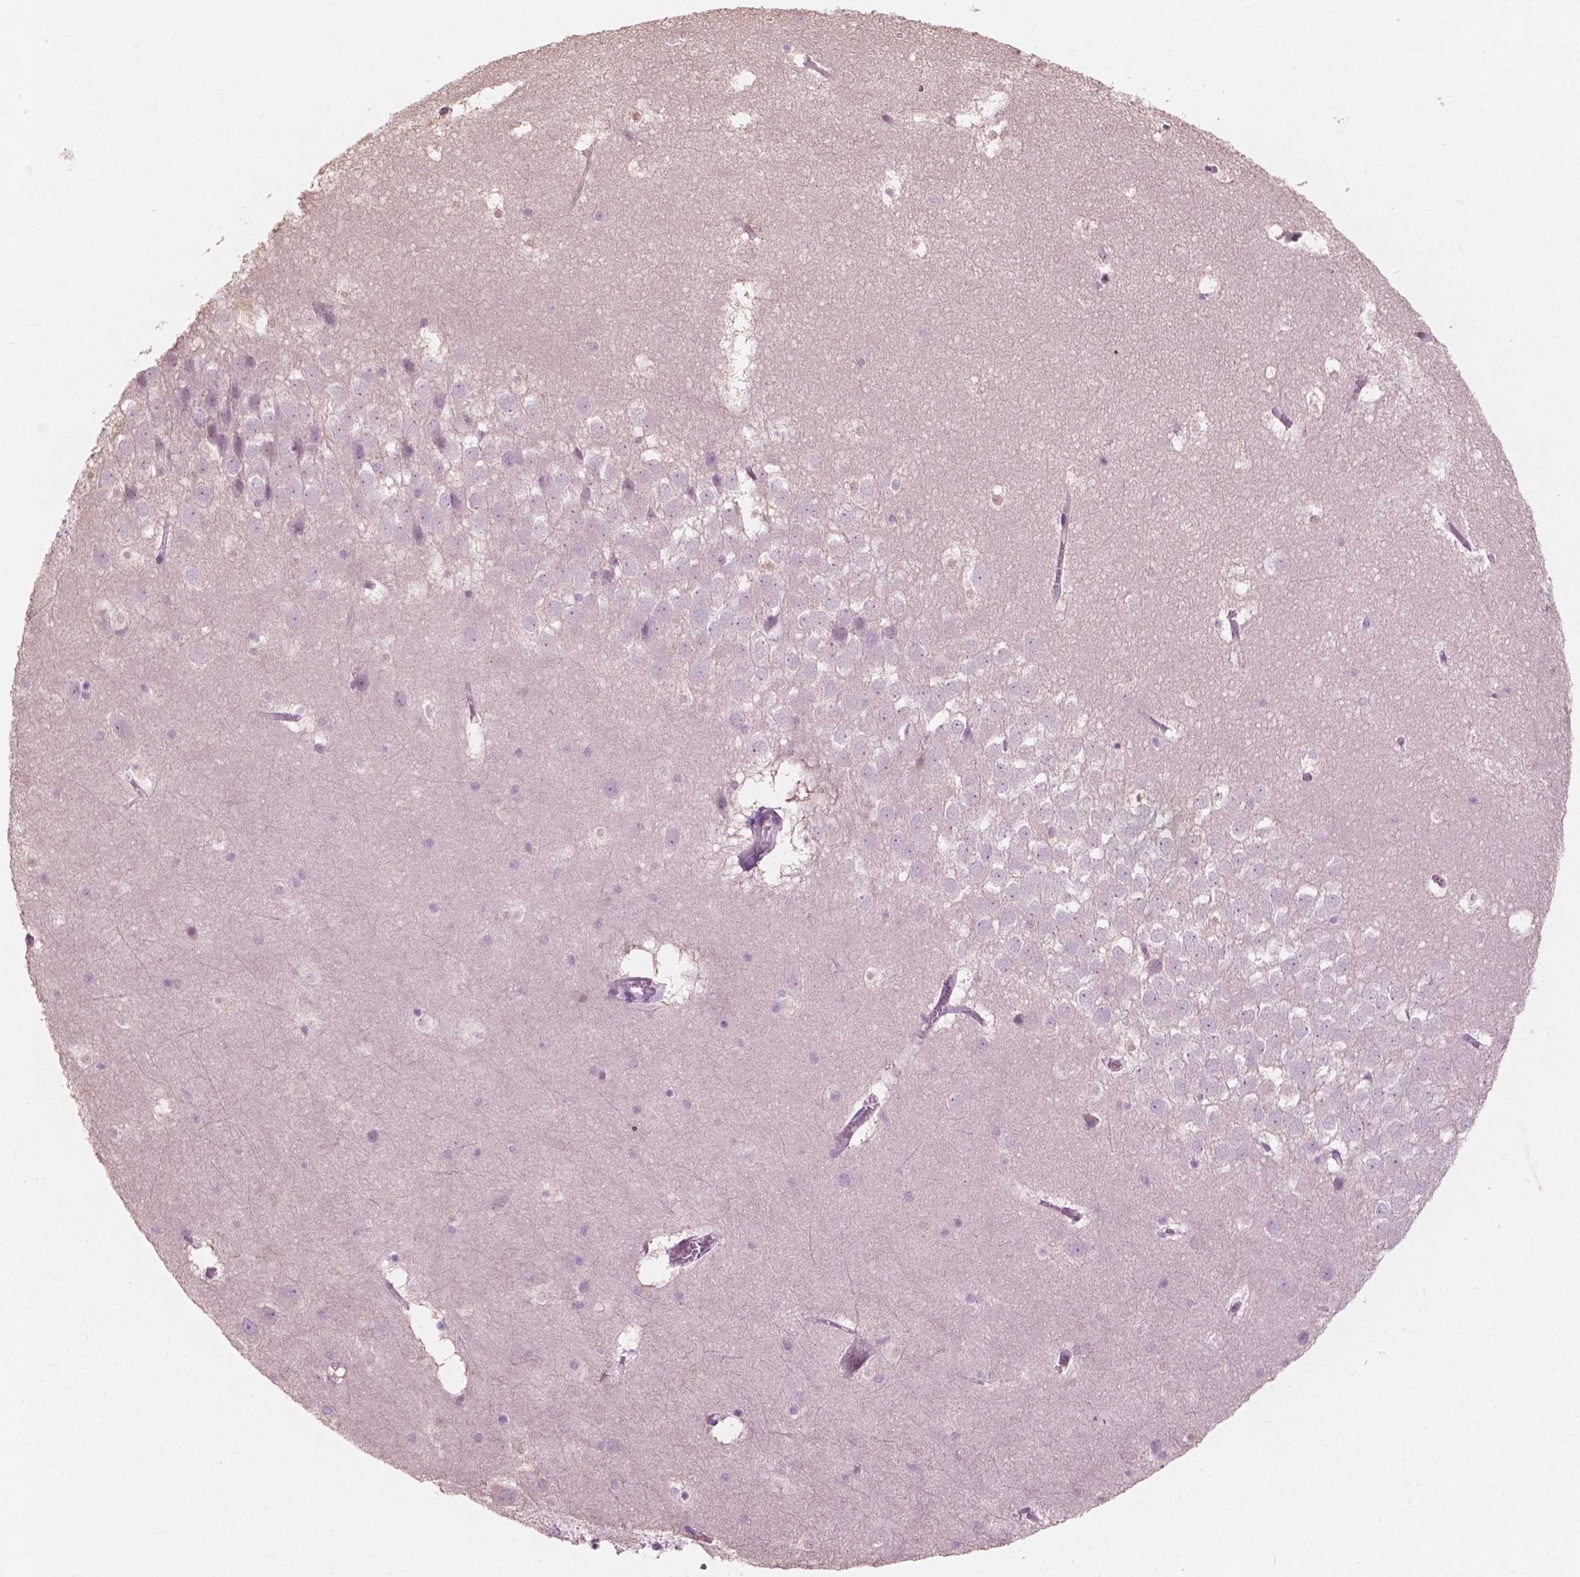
{"staining": {"intensity": "negative", "quantity": "none", "location": "none"}, "tissue": "hippocampus", "cell_type": "Glial cells", "image_type": "normal", "snomed": [{"axis": "morphology", "description": "Normal tissue, NOS"}, {"axis": "topography", "description": "Hippocampus"}], "caption": "DAB (3,3'-diaminobenzidine) immunohistochemical staining of normal human hippocampus displays no significant expression in glial cells. (DAB IHC visualized using brightfield microscopy, high magnification).", "gene": "AWAT1", "patient": {"sex": "male", "age": 45}}